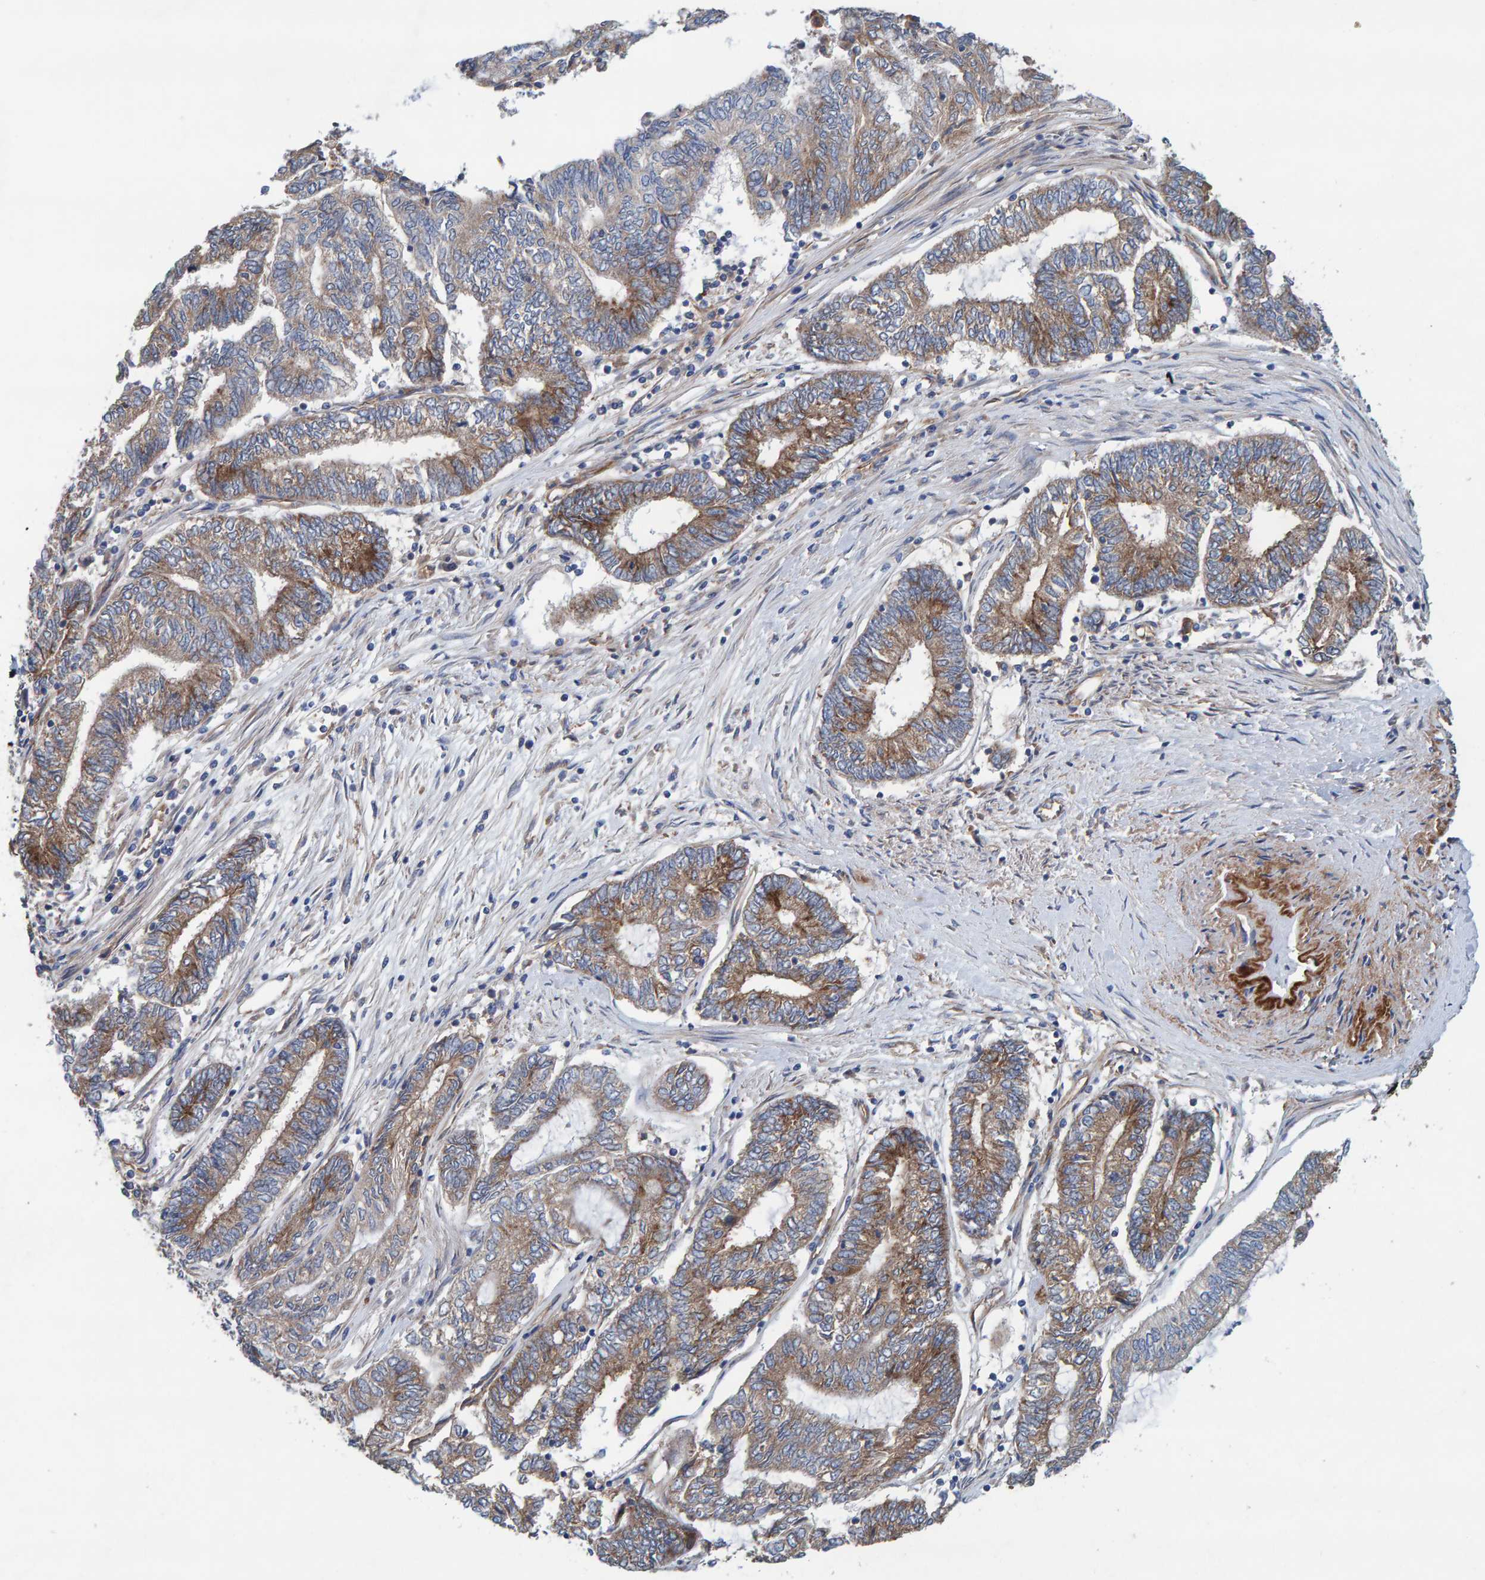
{"staining": {"intensity": "moderate", "quantity": ">75%", "location": "cytoplasmic/membranous"}, "tissue": "endometrial cancer", "cell_type": "Tumor cells", "image_type": "cancer", "snomed": [{"axis": "morphology", "description": "Adenocarcinoma, NOS"}, {"axis": "topography", "description": "Uterus"}, {"axis": "topography", "description": "Endometrium"}], "caption": "A high-resolution image shows IHC staining of endometrial adenocarcinoma, which displays moderate cytoplasmic/membranous positivity in about >75% of tumor cells.", "gene": "MKLN1", "patient": {"sex": "female", "age": 70}}